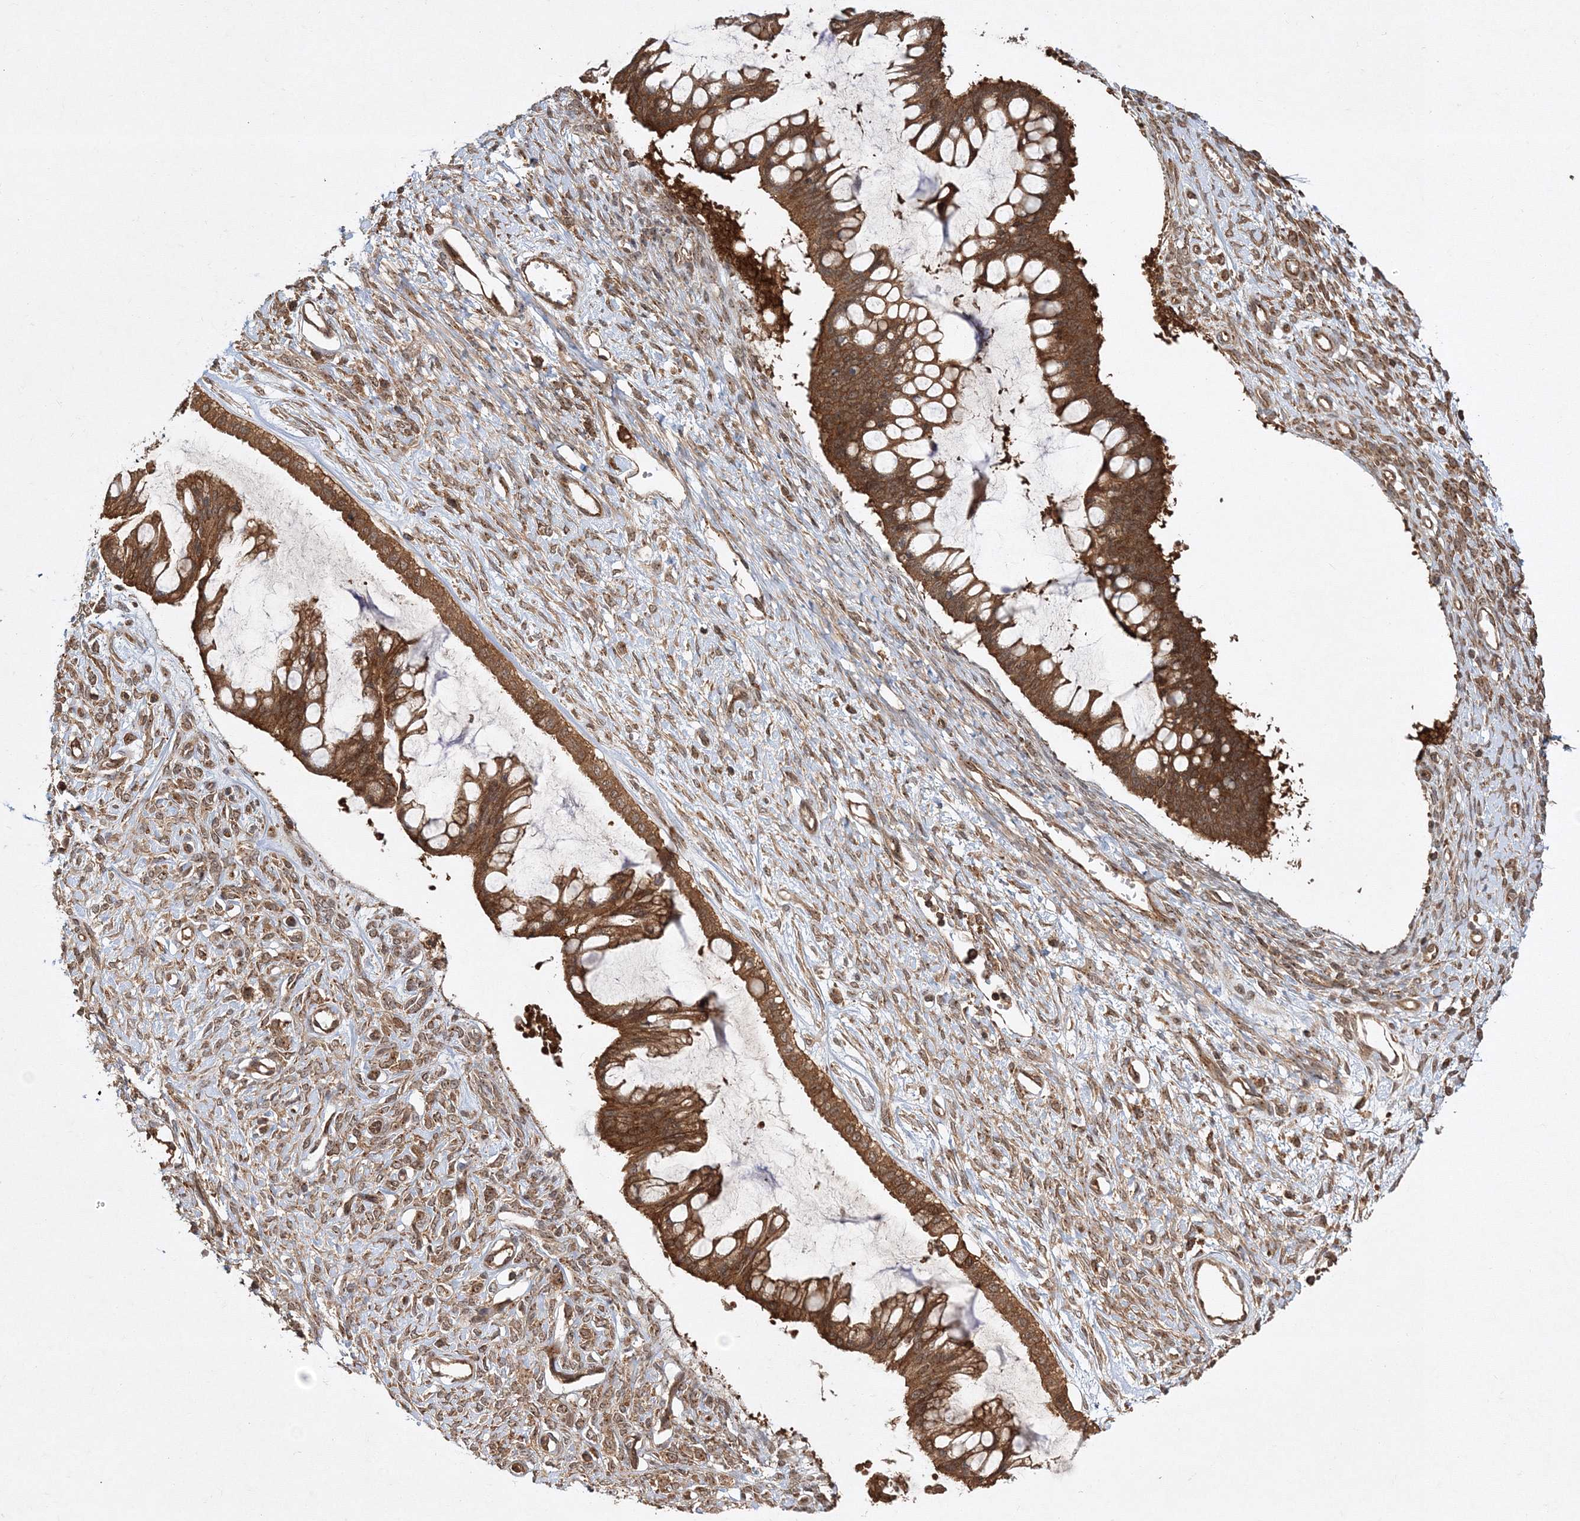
{"staining": {"intensity": "strong", "quantity": ">75%", "location": "cytoplasmic/membranous"}, "tissue": "ovarian cancer", "cell_type": "Tumor cells", "image_type": "cancer", "snomed": [{"axis": "morphology", "description": "Cystadenocarcinoma, mucinous, NOS"}, {"axis": "topography", "description": "Ovary"}], "caption": "Brown immunohistochemical staining in ovarian cancer (mucinous cystadenocarcinoma) reveals strong cytoplasmic/membranous positivity in approximately >75% of tumor cells.", "gene": "WDR37", "patient": {"sex": "female", "age": 73}}